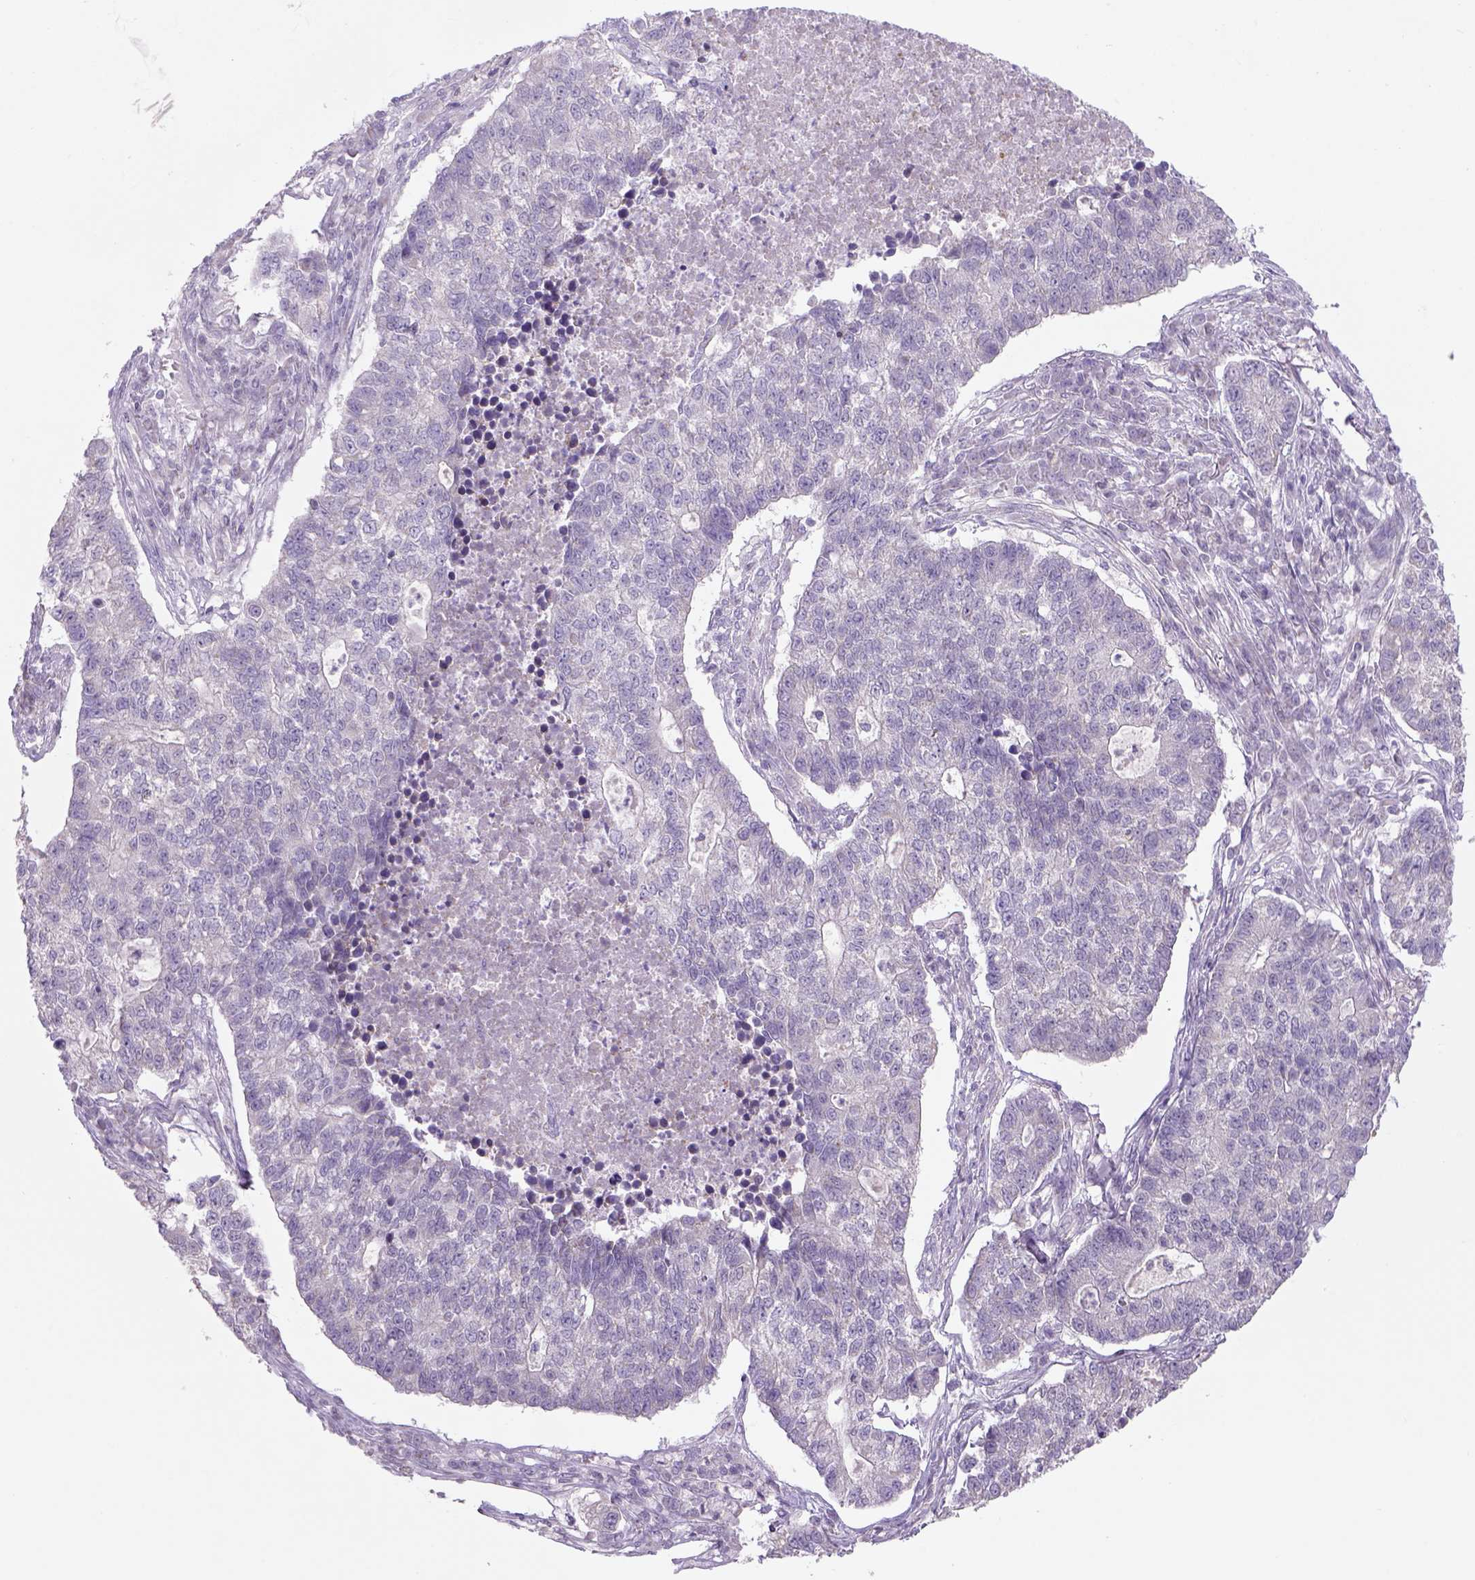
{"staining": {"intensity": "negative", "quantity": "none", "location": "none"}, "tissue": "lung cancer", "cell_type": "Tumor cells", "image_type": "cancer", "snomed": [{"axis": "morphology", "description": "Adenocarcinoma, NOS"}, {"axis": "topography", "description": "Lung"}], "caption": "High magnification brightfield microscopy of lung adenocarcinoma stained with DAB (3,3'-diaminobenzidine) (brown) and counterstained with hematoxylin (blue): tumor cells show no significant staining.", "gene": "ADGRV1", "patient": {"sex": "male", "age": 57}}